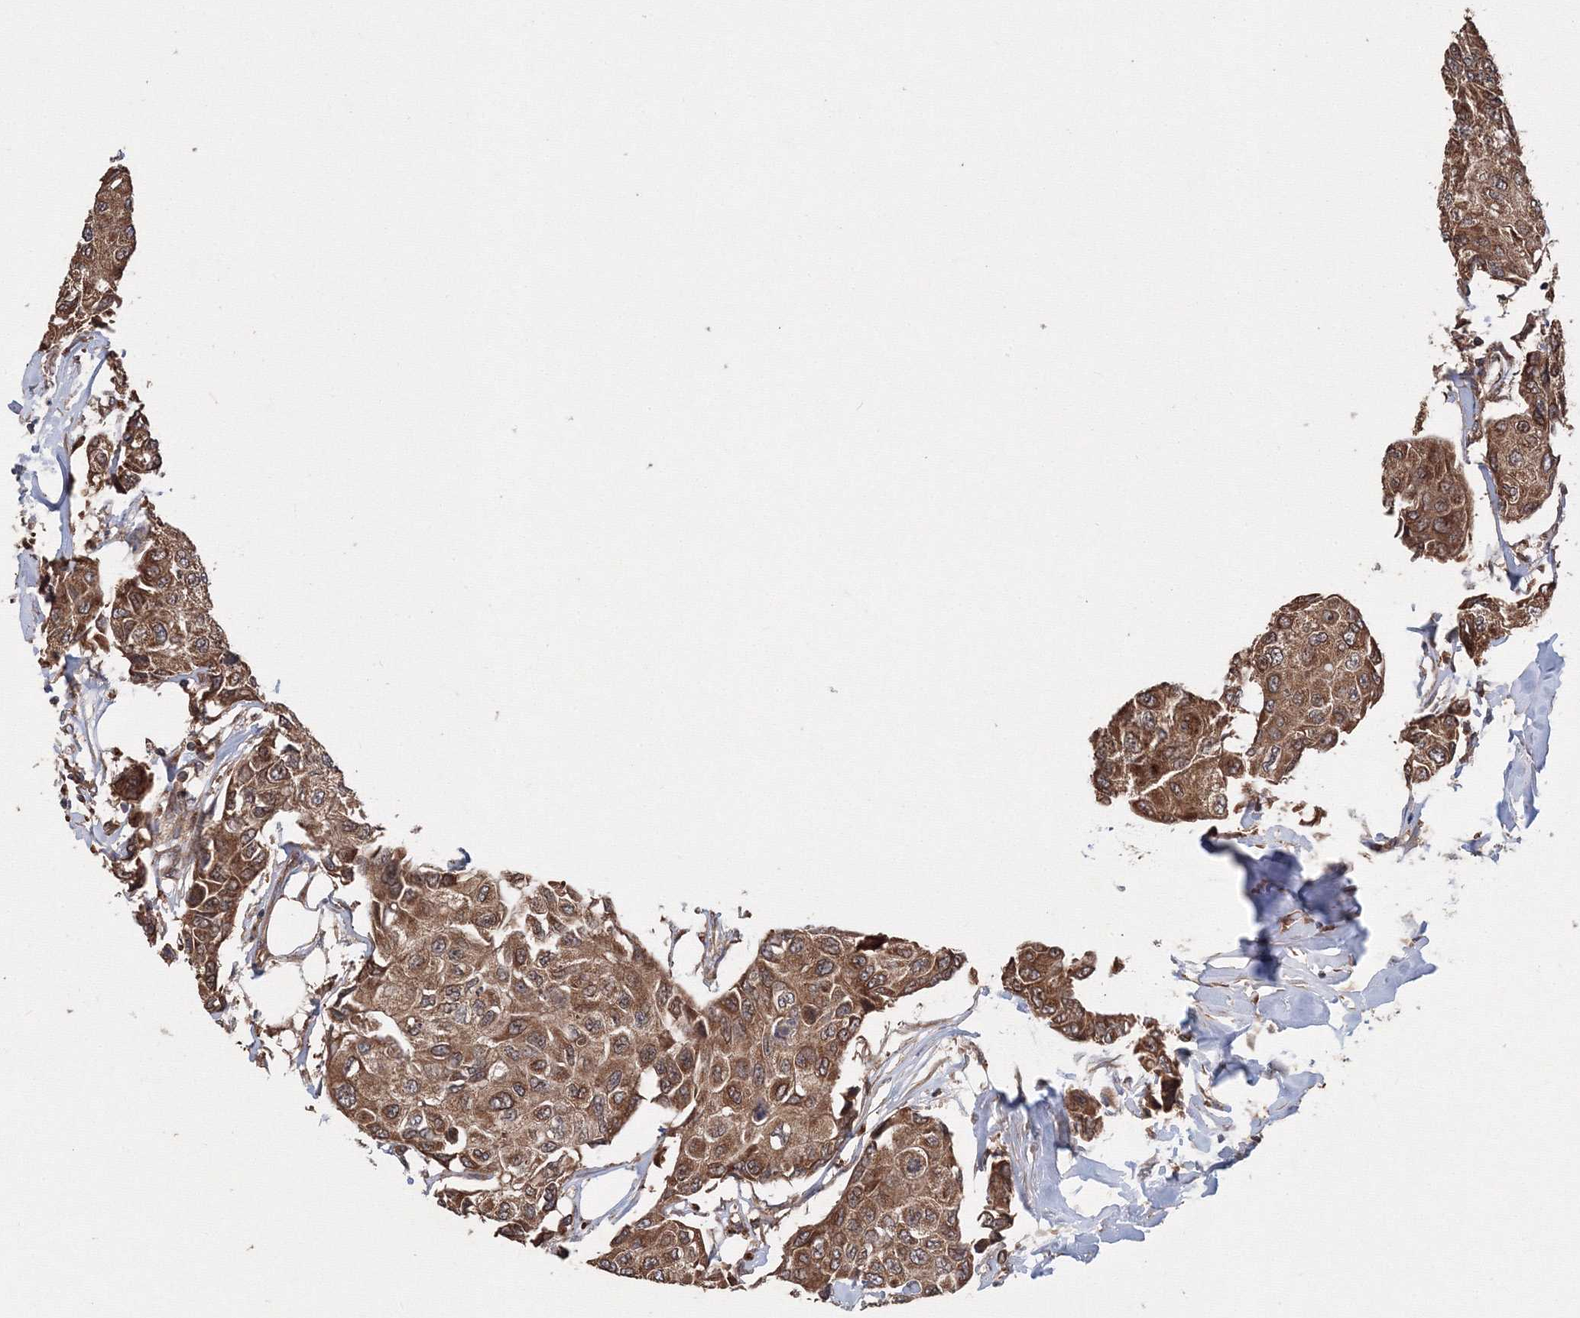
{"staining": {"intensity": "strong", "quantity": ">75%", "location": "cytoplasmic/membranous"}, "tissue": "breast cancer", "cell_type": "Tumor cells", "image_type": "cancer", "snomed": [{"axis": "morphology", "description": "Duct carcinoma"}, {"axis": "topography", "description": "Breast"}], "caption": "Human breast invasive ductal carcinoma stained for a protein (brown) shows strong cytoplasmic/membranous positive expression in about >75% of tumor cells.", "gene": "ATG3", "patient": {"sex": "female", "age": 80}}